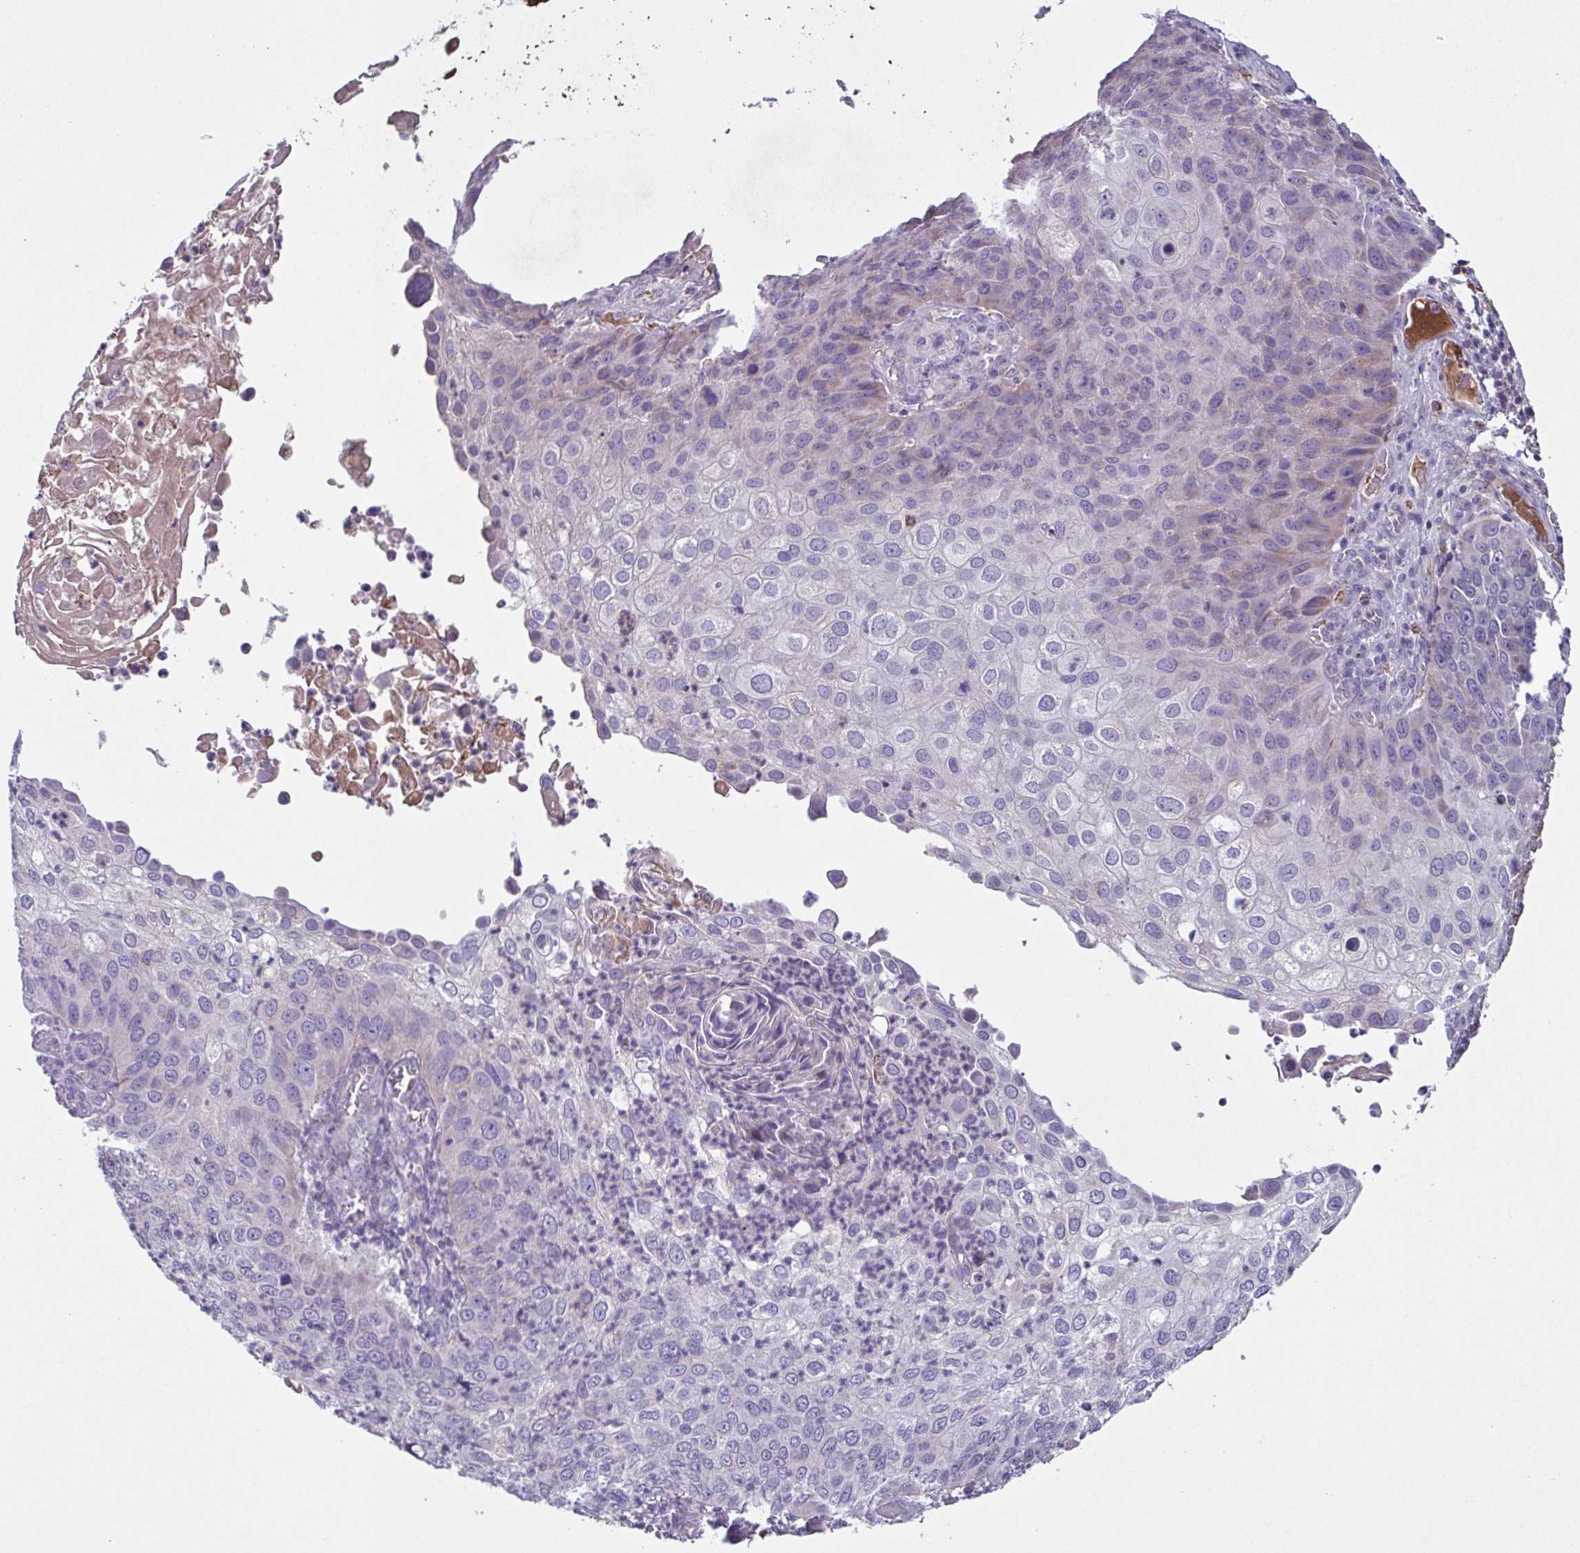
{"staining": {"intensity": "negative", "quantity": "none", "location": "none"}, "tissue": "skin cancer", "cell_type": "Tumor cells", "image_type": "cancer", "snomed": [{"axis": "morphology", "description": "Squamous cell carcinoma, NOS"}, {"axis": "topography", "description": "Skin"}], "caption": "Immunohistochemical staining of skin cancer (squamous cell carcinoma) exhibits no significant staining in tumor cells.", "gene": "F13B", "patient": {"sex": "male", "age": 87}}